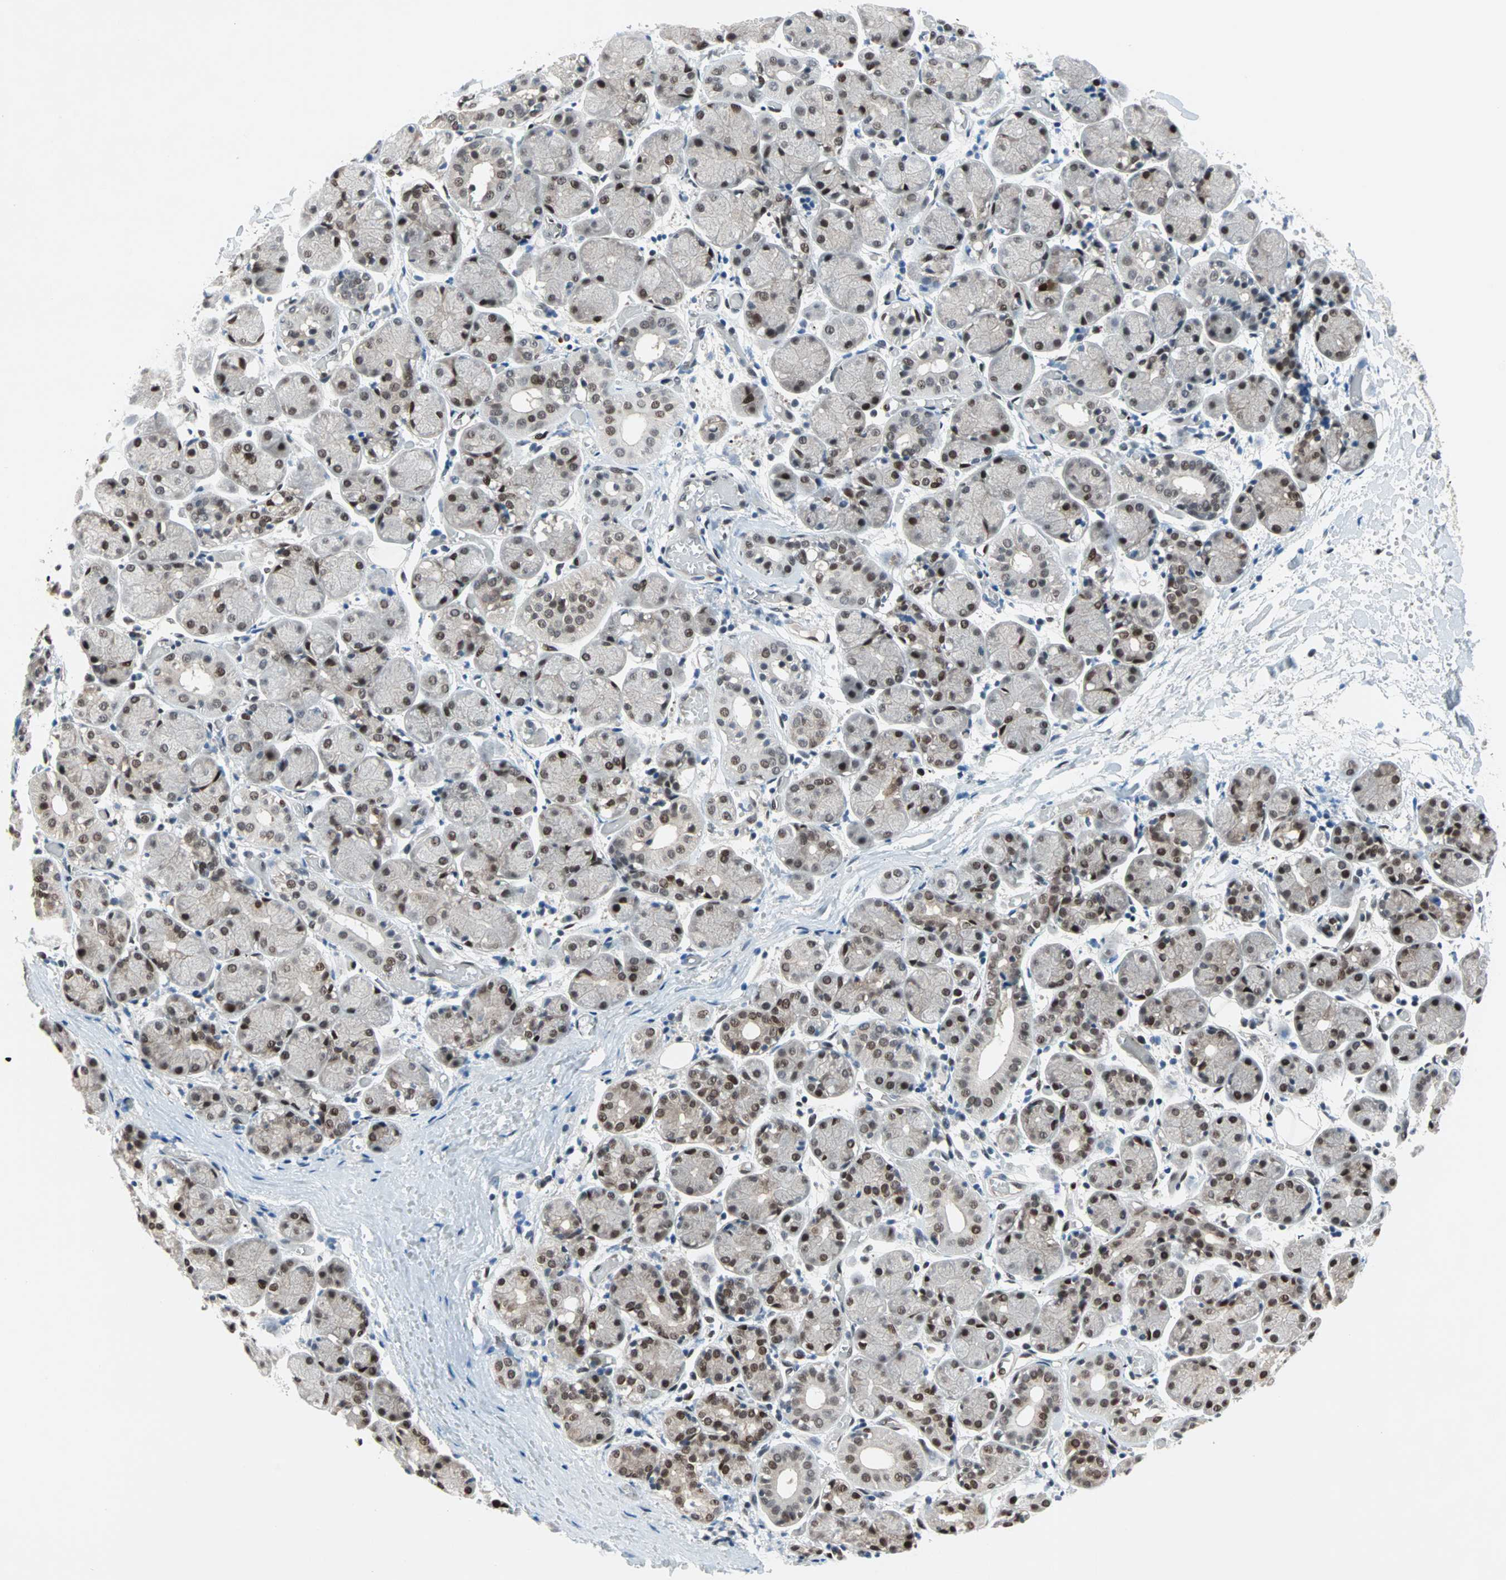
{"staining": {"intensity": "moderate", "quantity": ">75%", "location": "nuclear"}, "tissue": "salivary gland", "cell_type": "Glandular cells", "image_type": "normal", "snomed": [{"axis": "morphology", "description": "Normal tissue, NOS"}, {"axis": "topography", "description": "Salivary gland"}], "caption": "Human salivary gland stained for a protein (brown) shows moderate nuclear positive expression in about >75% of glandular cells.", "gene": "WWTR1", "patient": {"sex": "female", "age": 24}}